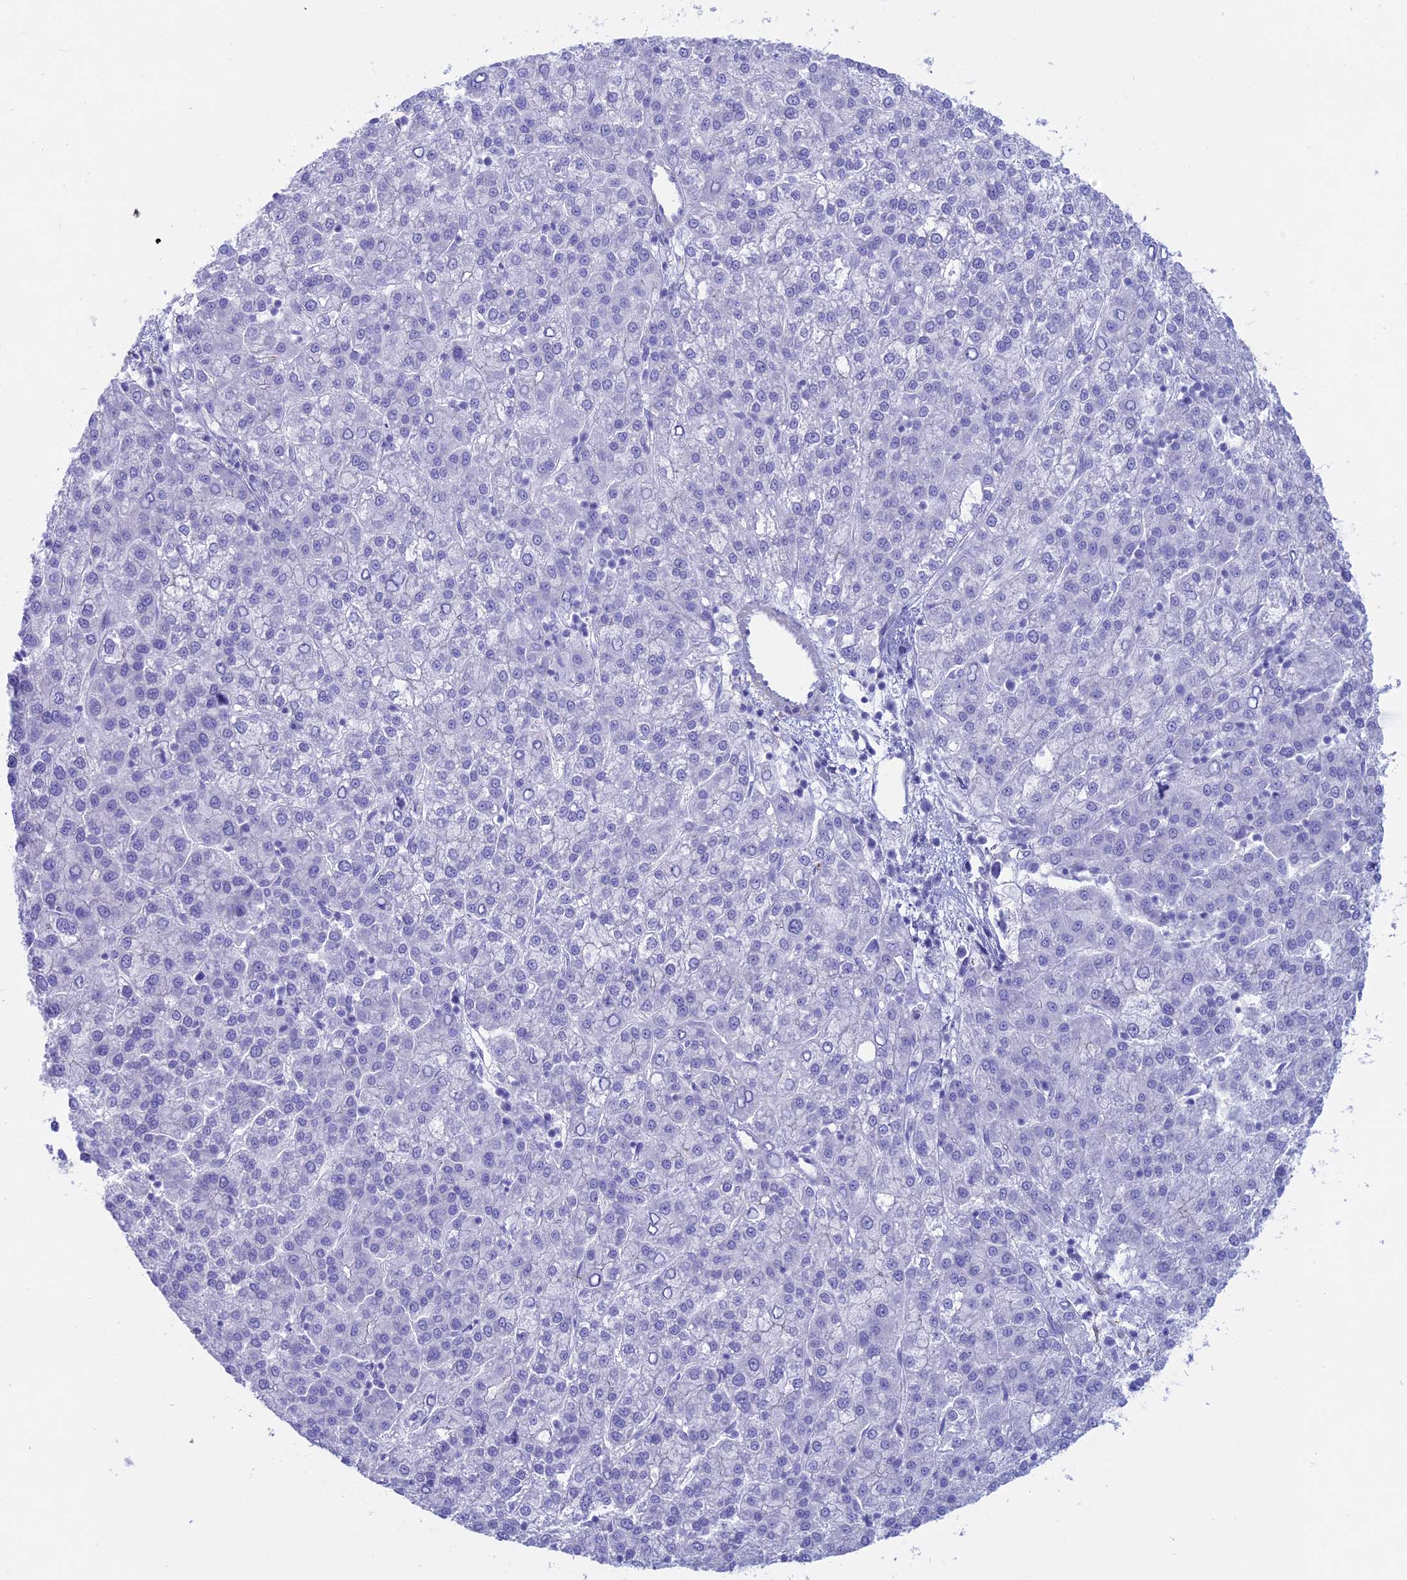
{"staining": {"intensity": "negative", "quantity": "none", "location": "none"}, "tissue": "liver cancer", "cell_type": "Tumor cells", "image_type": "cancer", "snomed": [{"axis": "morphology", "description": "Carcinoma, Hepatocellular, NOS"}, {"axis": "topography", "description": "Liver"}], "caption": "Histopathology image shows no protein positivity in tumor cells of liver cancer (hepatocellular carcinoma) tissue.", "gene": "OR2AE1", "patient": {"sex": "female", "age": 58}}